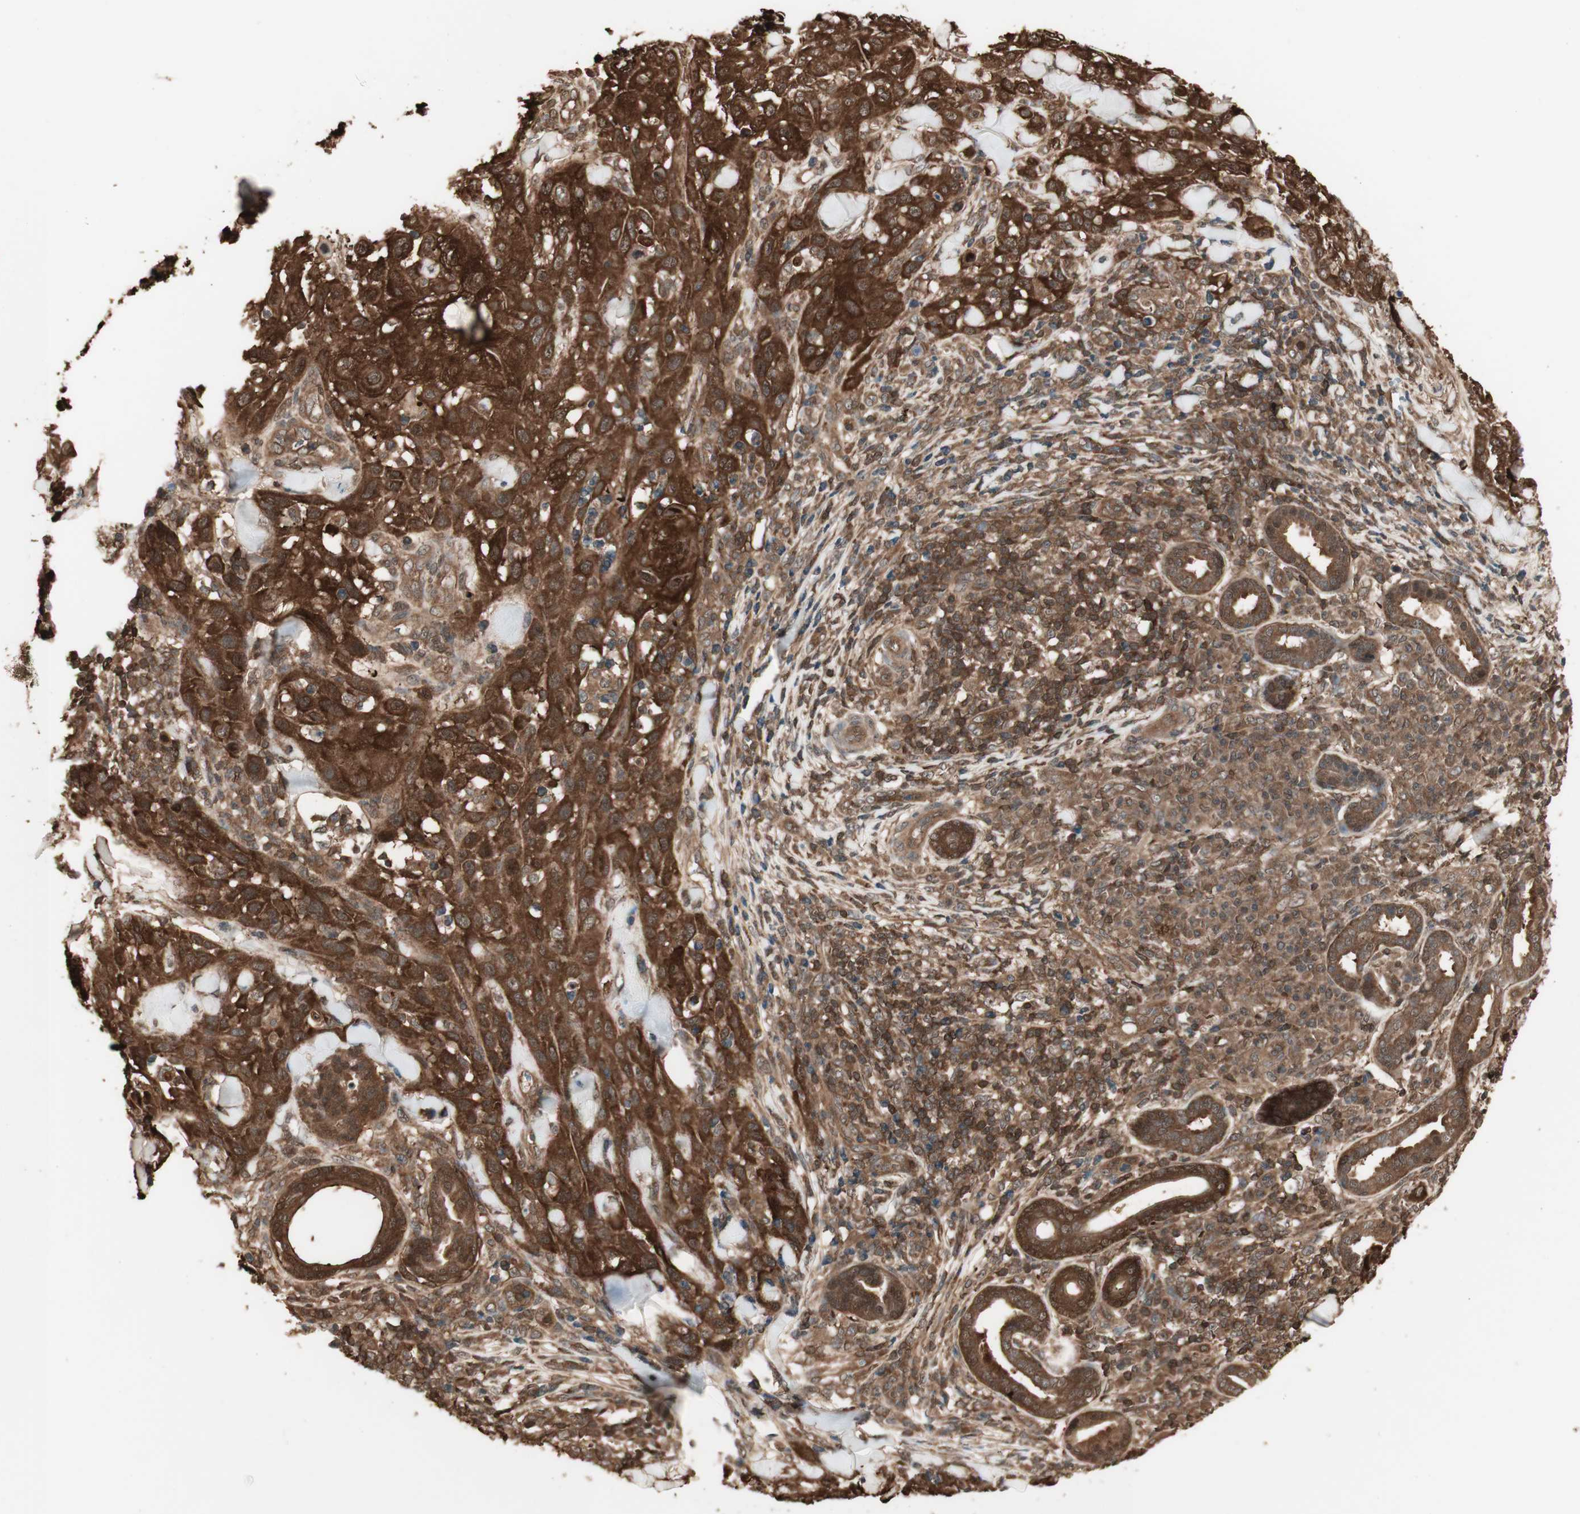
{"staining": {"intensity": "strong", "quantity": ">75%", "location": "cytoplasmic/membranous"}, "tissue": "skin cancer", "cell_type": "Tumor cells", "image_type": "cancer", "snomed": [{"axis": "morphology", "description": "Squamous cell carcinoma, NOS"}, {"axis": "topography", "description": "Skin"}], "caption": "Squamous cell carcinoma (skin) stained with a protein marker exhibits strong staining in tumor cells.", "gene": "YWHAB", "patient": {"sex": "male", "age": 24}}